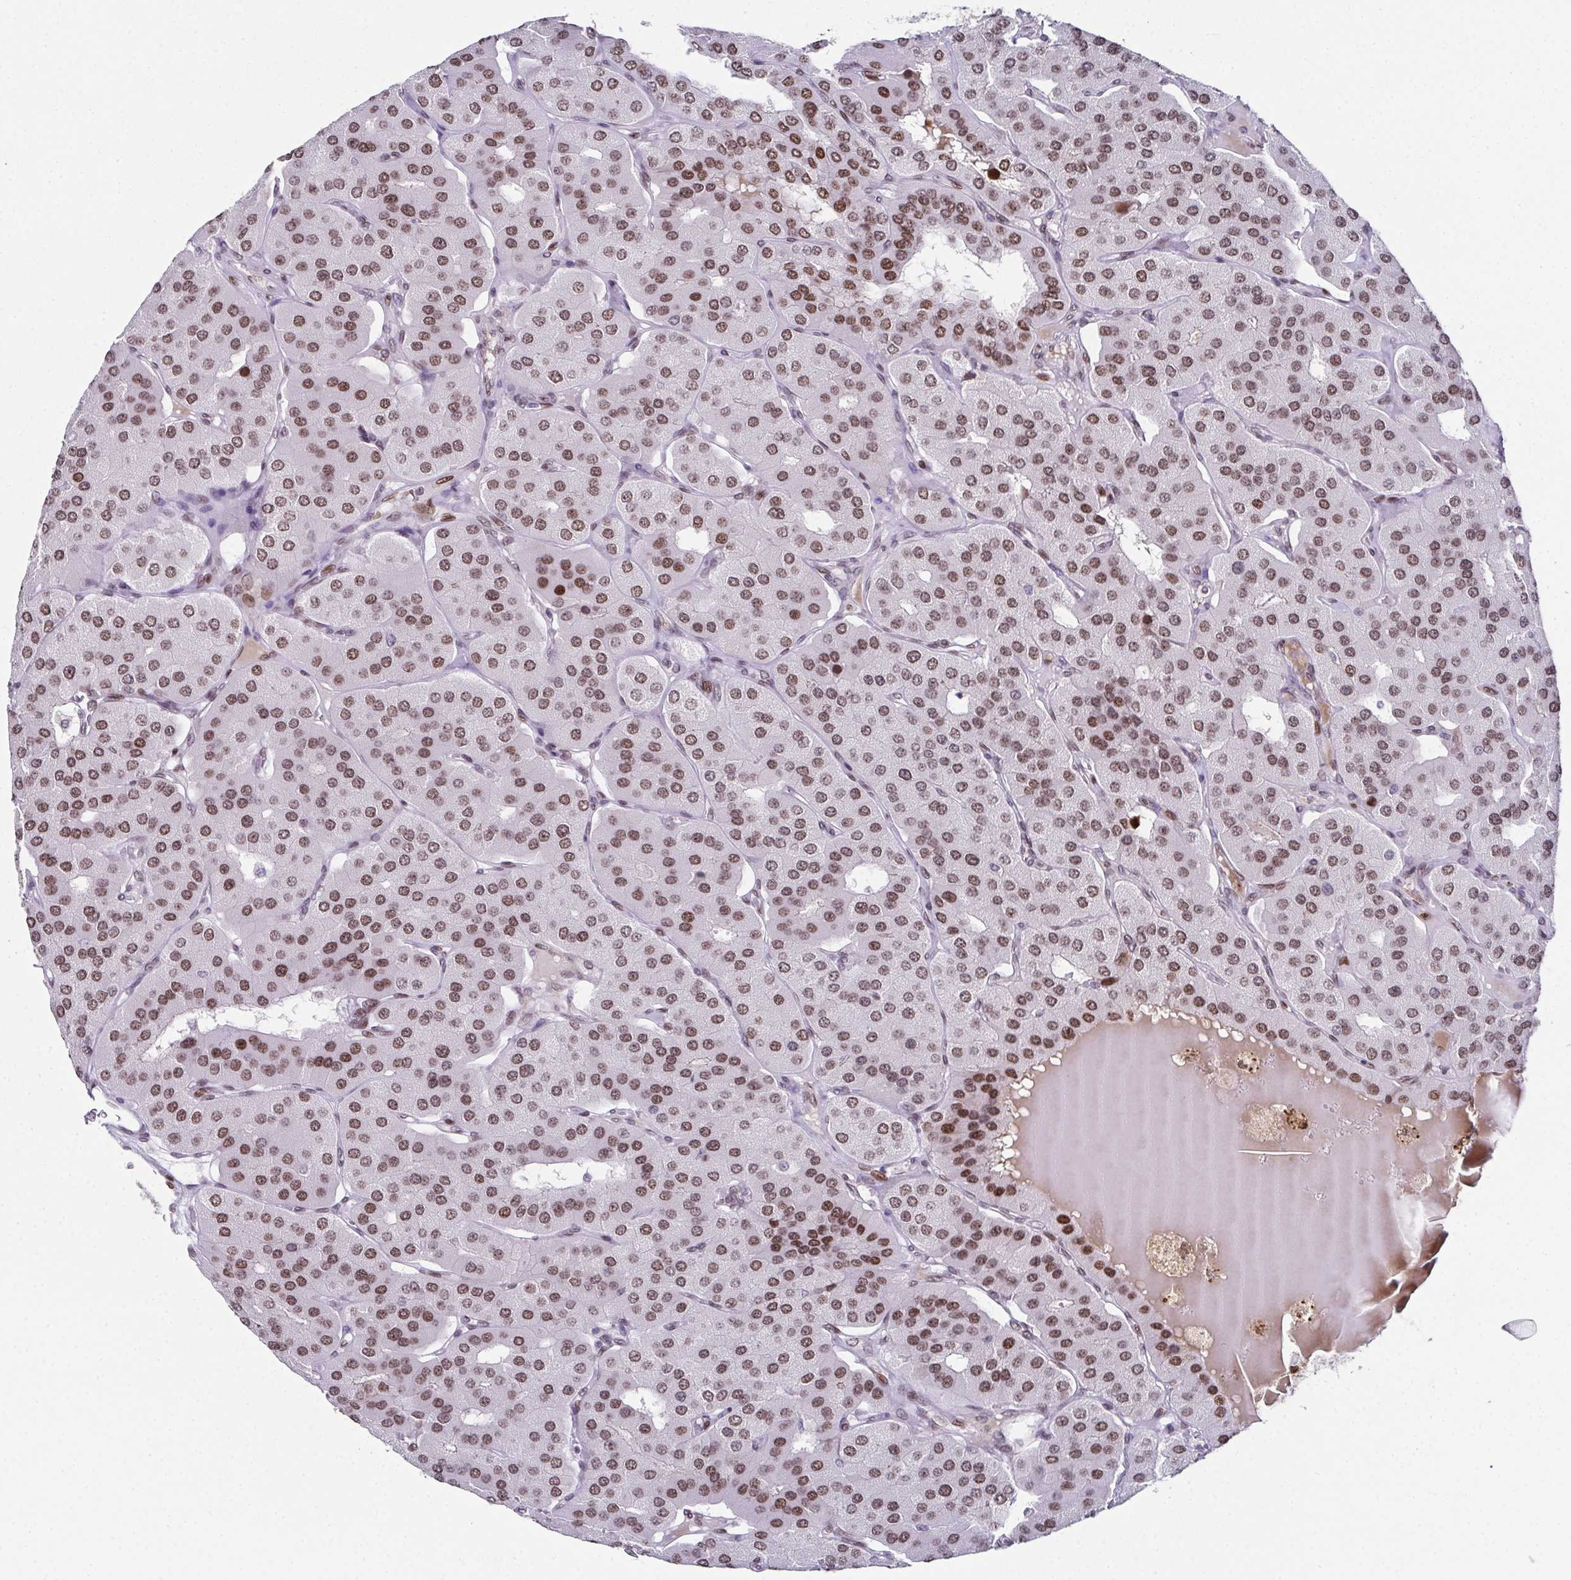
{"staining": {"intensity": "moderate", "quantity": ">75%", "location": "nuclear"}, "tissue": "parathyroid gland", "cell_type": "Glandular cells", "image_type": "normal", "snomed": [{"axis": "morphology", "description": "Normal tissue, NOS"}, {"axis": "morphology", "description": "Adenoma, NOS"}, {"axis": "topography", "description": "Parathyroid gland"}], "caption": "IHC (DAB) staining of benign human parathyroid gland shows moderate nuclear protein positivity in approximately >75% of glandular cells. The protein is shown in brown color, while the nuclei are stained blue.", "gene": "RB1", "patient": {"sex": "female", "age": 86}}